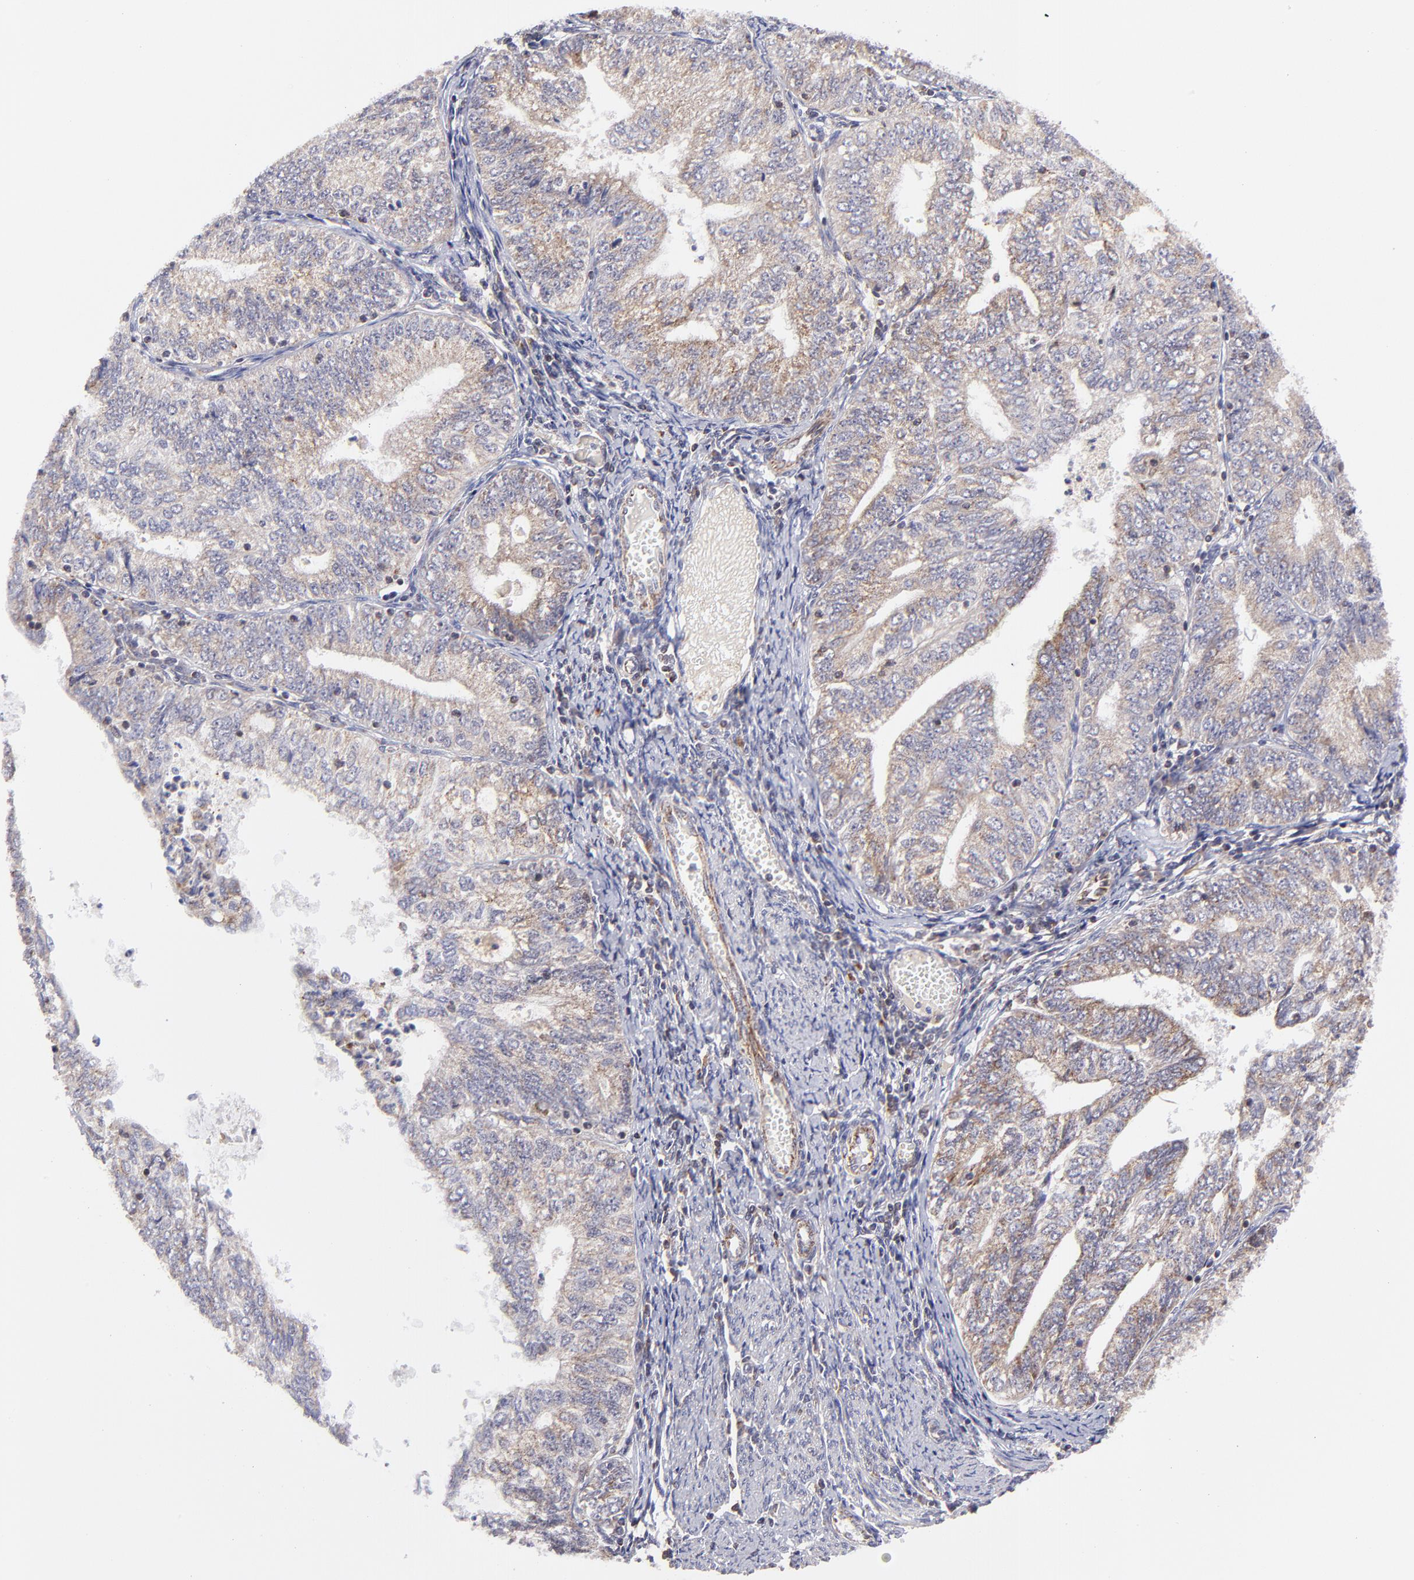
{"staining": {"intensity": "weak", "quantity": ">75%", "location": "cytoplasmic/membranous"}, "tissue": "endometrial cancer", "cell_type": "Tumor cells", "image_type": "cancer", "snomed": [{"axis": "morphology", "description": "Adenocarcinoma, NOS"}, {"axis": "topography", "description": "Endometrium"}], "caption": "Immunohistochemical staining of human endometrial cancer (adenocarcinoma) reveals weak cytoplasmic/membranous protein expression in approximately >75% of tumor cells.", "gene": "MAP2K7", "patient": {"sex": "female", "age": 69}}